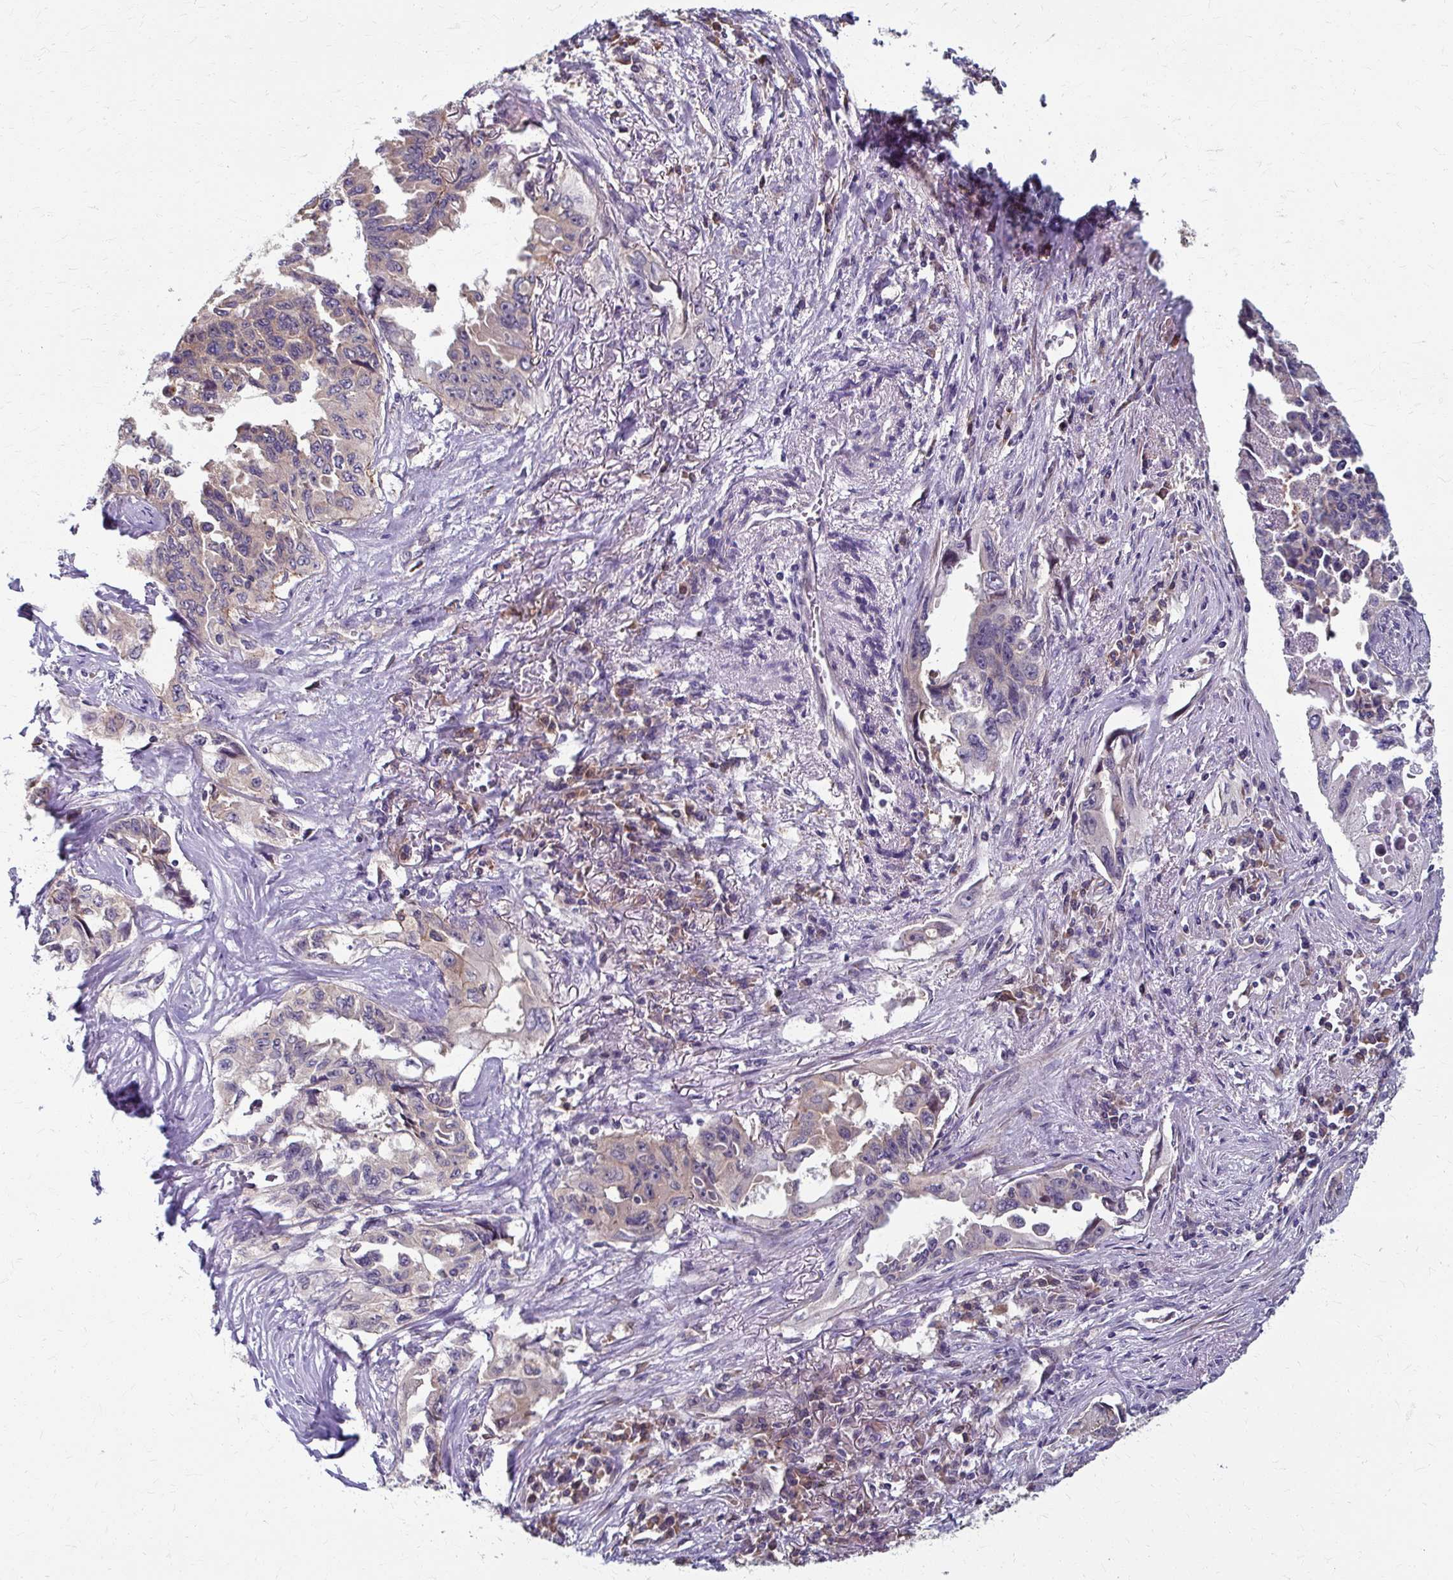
{"staining": {"intensity": "weak", "quantity": "<25%", "location": "cytoplasmic/membranous"}, "tissue": "lung cancer", "cell_type": "Tumor cells", "image_type": "cancer", "snomed": [{"axis": "morphology", "description": "Adenocarcinoma, NOS"}, {"axis": "topography", "description": "Lung"}], "caption": "This is a image of immunohistochemistry staining of lung cancer, which shows no staining in tumor cells. Brightfield microscopy of immunohistochemistry stained with DAB (brown) and hematoxylin (blue), captured at high magnification.", "gene": "ZNF555", "patient": {"sex": "female", "age": 51}}